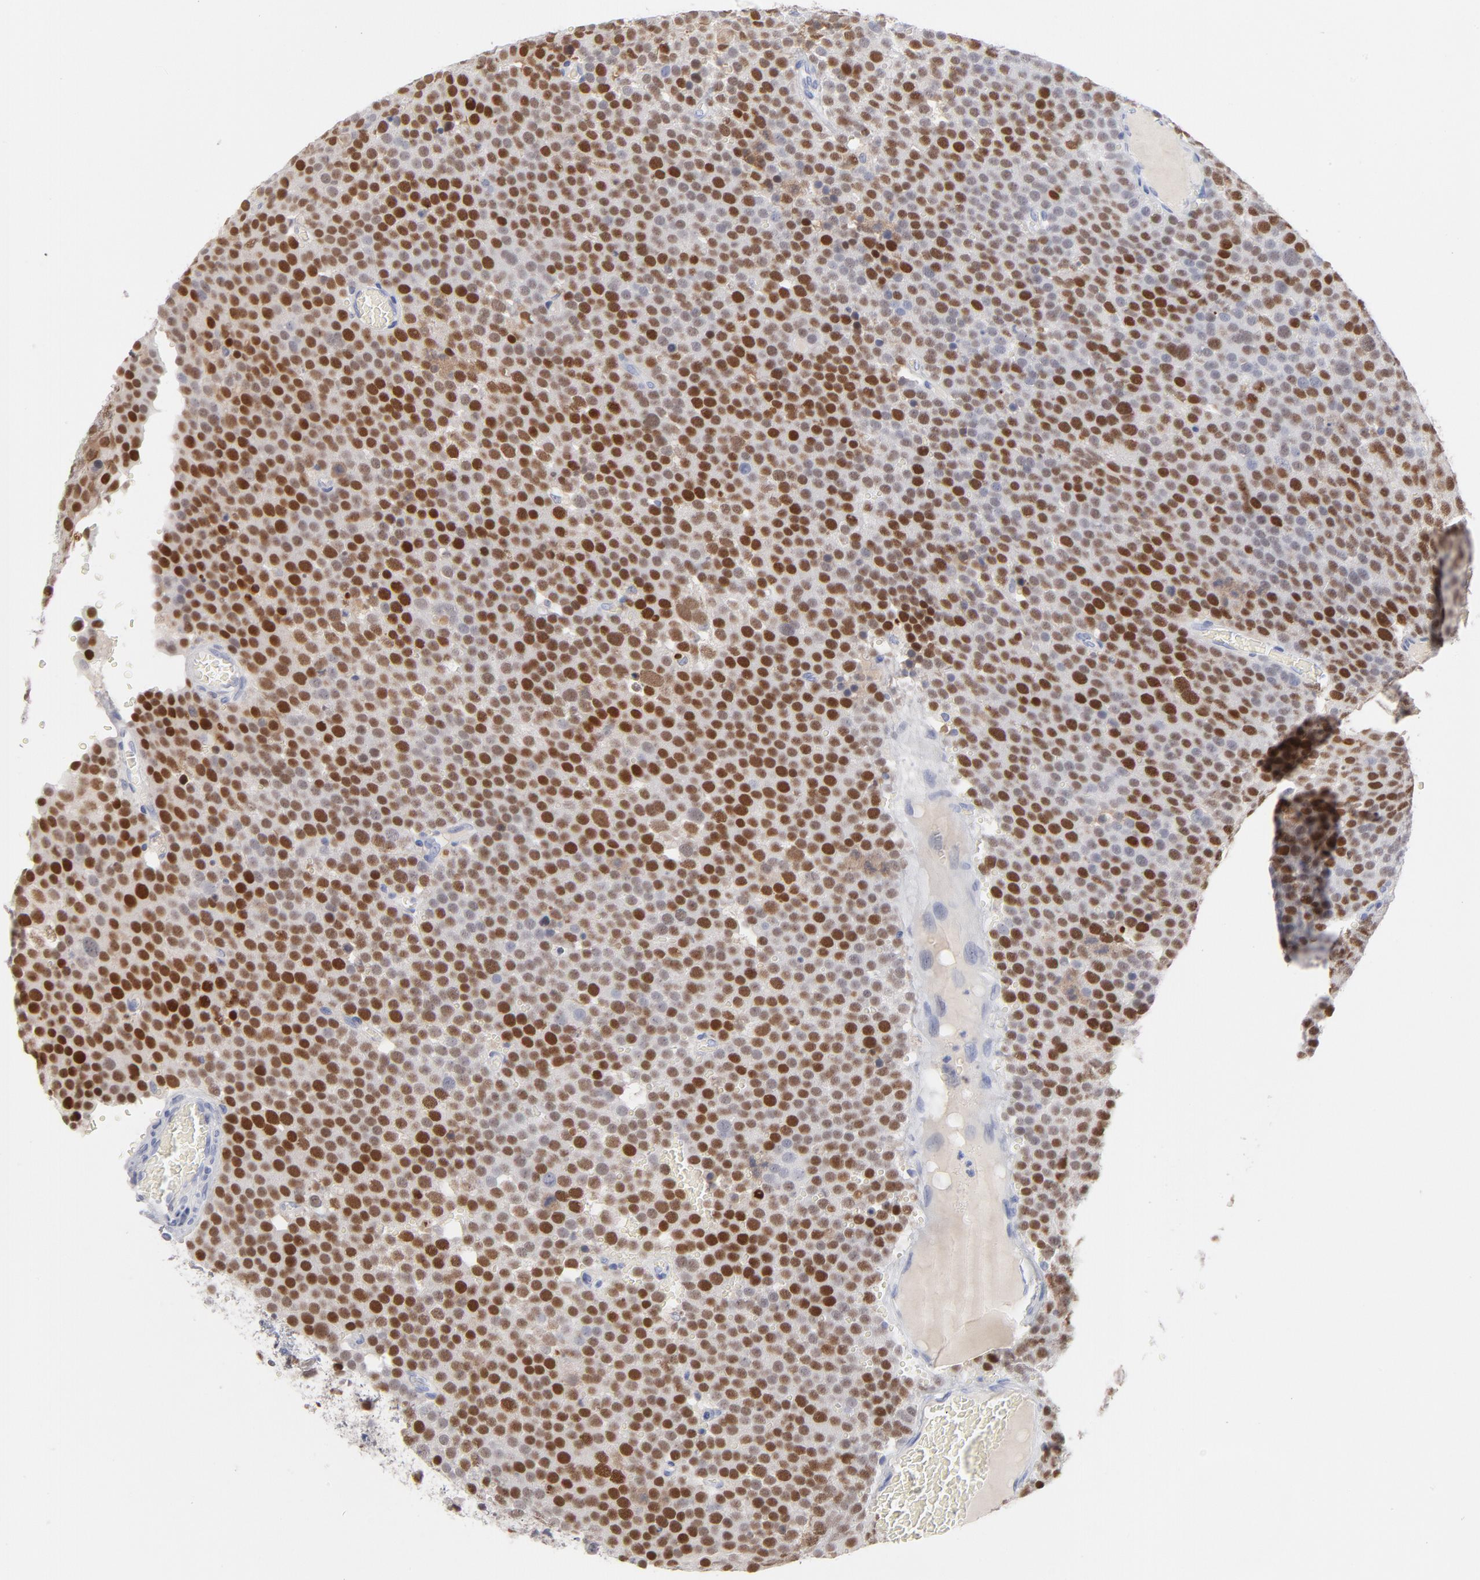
{"staining": {"intensity": "strong", "quantity": ">75%", "location": "nuclear"}, "tissue": "testis cancer", "cell_type": "Tumor cells", "image_type": "cancer", "snomed": [{"axis": "morphology", "description": "Seminoma, NOS"}, {"axis": "topography", "description": "Testis"}], "caption": "Immunohistochemistry staining of testis cancer, which demonstrates high levels of strong nuclear positivity in approximately >75% of tumor cells indicating strong nuclear protein staining. The staining was performed using DAB (brown) for protein detection and nuclei were counterstained in hematoxylin (blue).", "gene": "MCM7", "patient": {"sex": "male", "age": 71}}